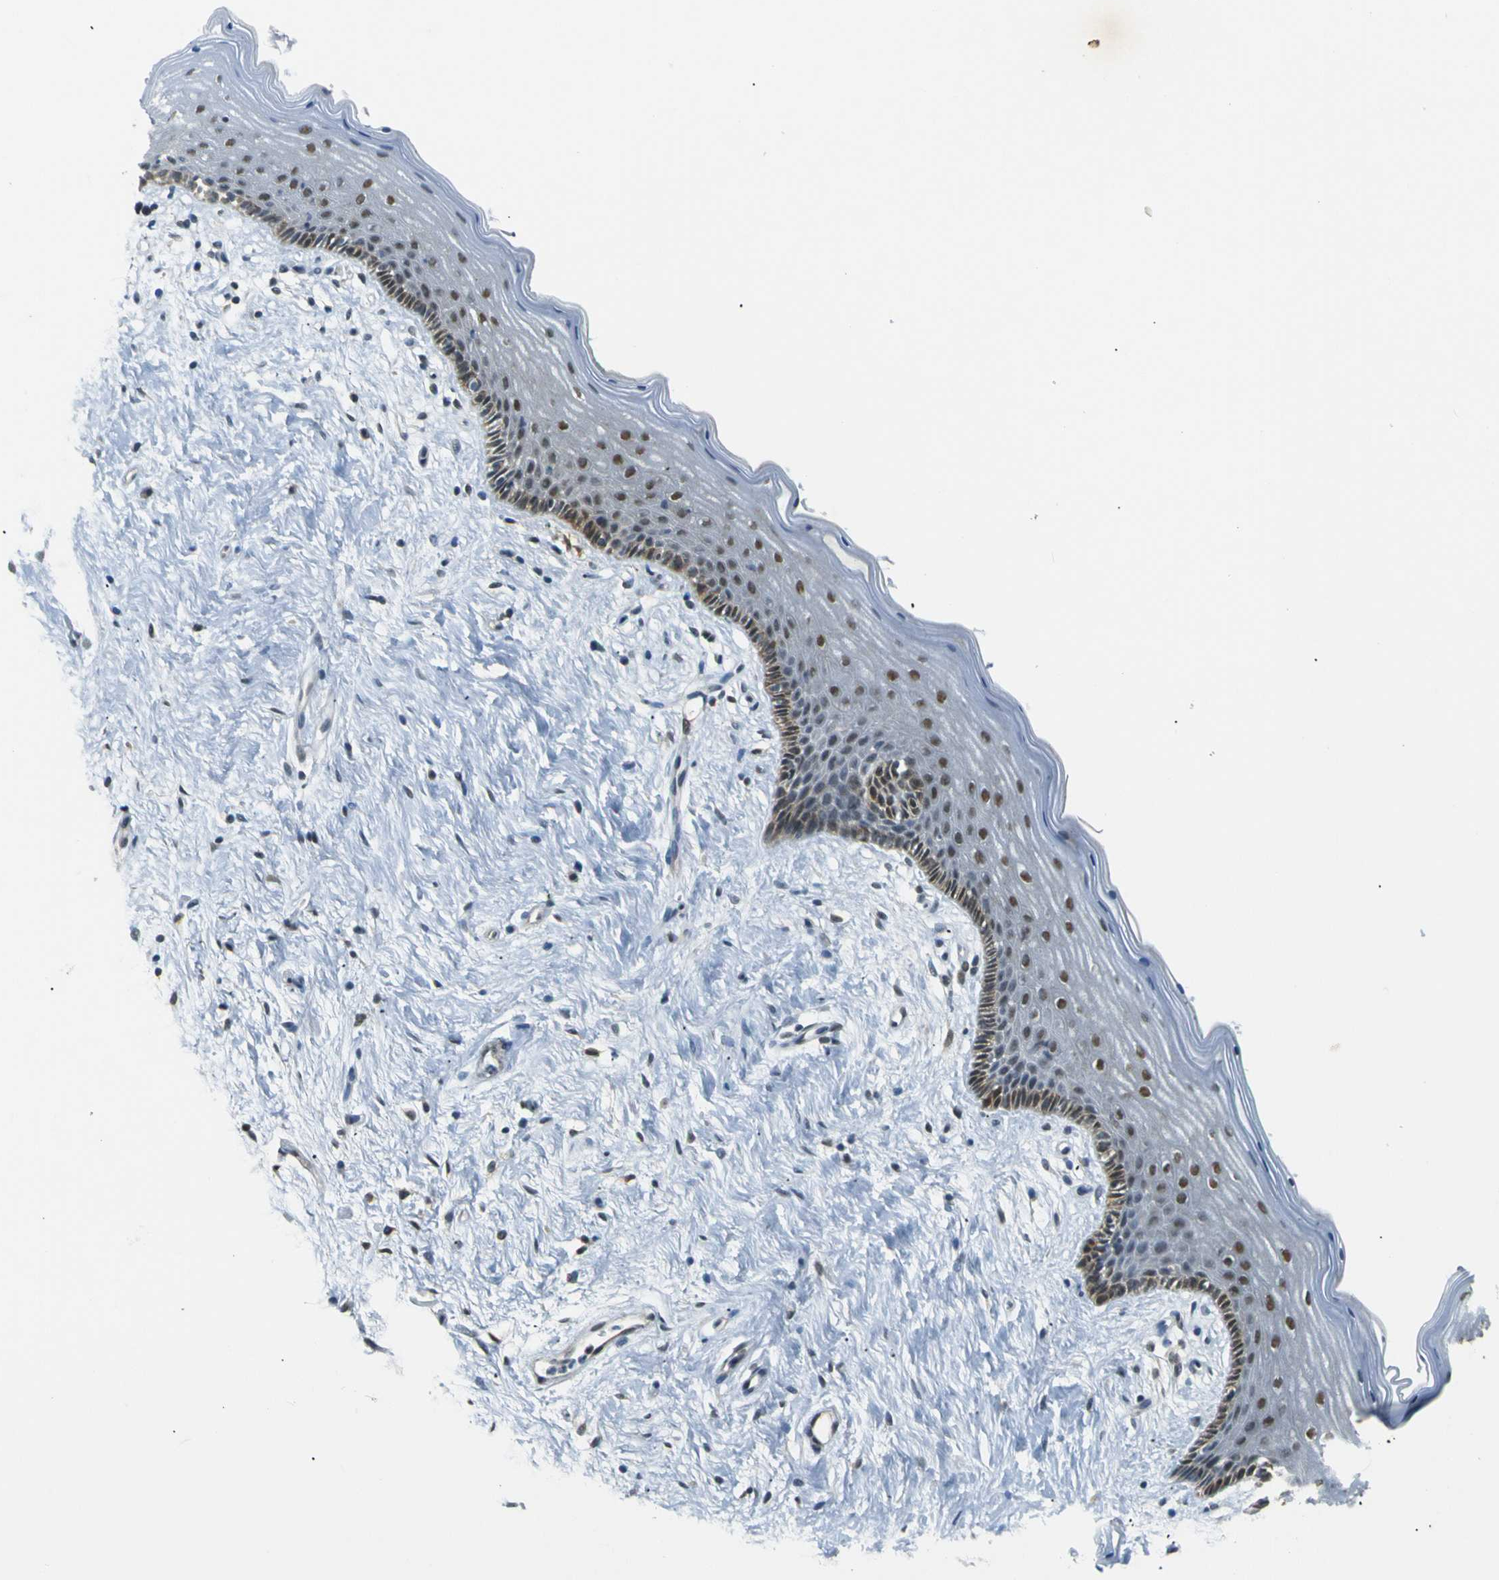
{"staining": {"intensity": "moderate", "quantity": "25%-75%", "location": "cytoplasmic/membranous,nuclear"}, "tissue": "vagina", "cell_type": "Squamous epithelial cells", "image_type": "normal", "snomed": [{"axis": "morphology", "description": "Normal tissue, NOS"}, {"axis": "topography", "description": "Vagina"}], "caption": "Protein staining reveals moderate cytoplasmic/membranous,nuclear staining in about 25%-75% of squamous epithelial cells in normal vagina.", "gene": "SKP1", "patient": {"sex": "female", "age": 44}}